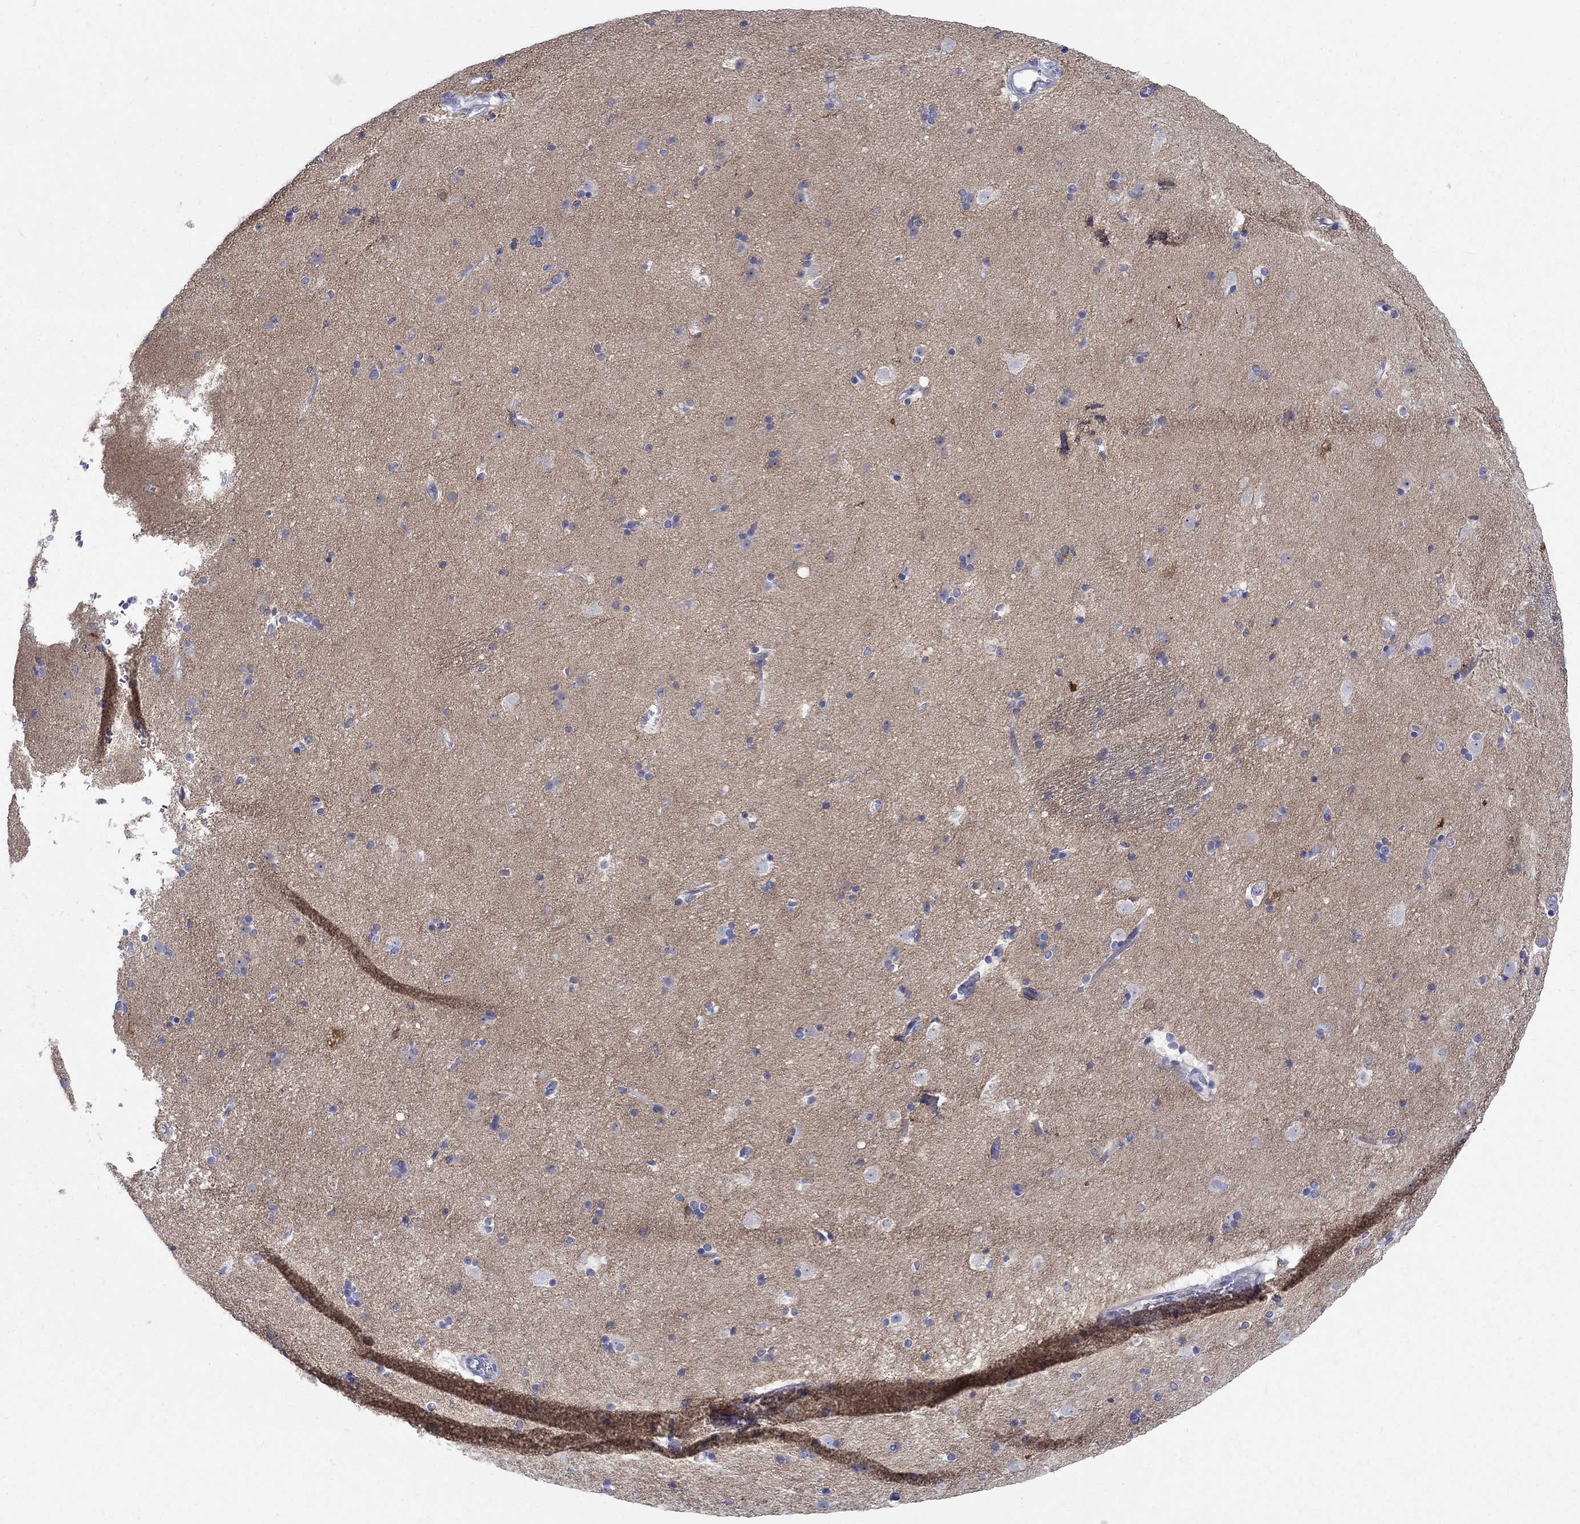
{"staining": {"intensity": "negative", "quantity": "none", "location": "none"}, "tissue": "caudate", "cell_type": "Glial cells", "image_type": "normal", "snomed": [{"axis": "morphology", "description": "Normal tissue, NOS"}, {"axis": "topography", "description": "Lateral ventricle wall"}], "caption": "A histopathology image of caudate stained for a protein demonstrates no brown staining in glial cells. The staining is performed using DAB brown chromogen with nuclei counter-stained in using hematoxylin.", "gene": "REEP2", "patient": {"sex": "female", "age": 71}}